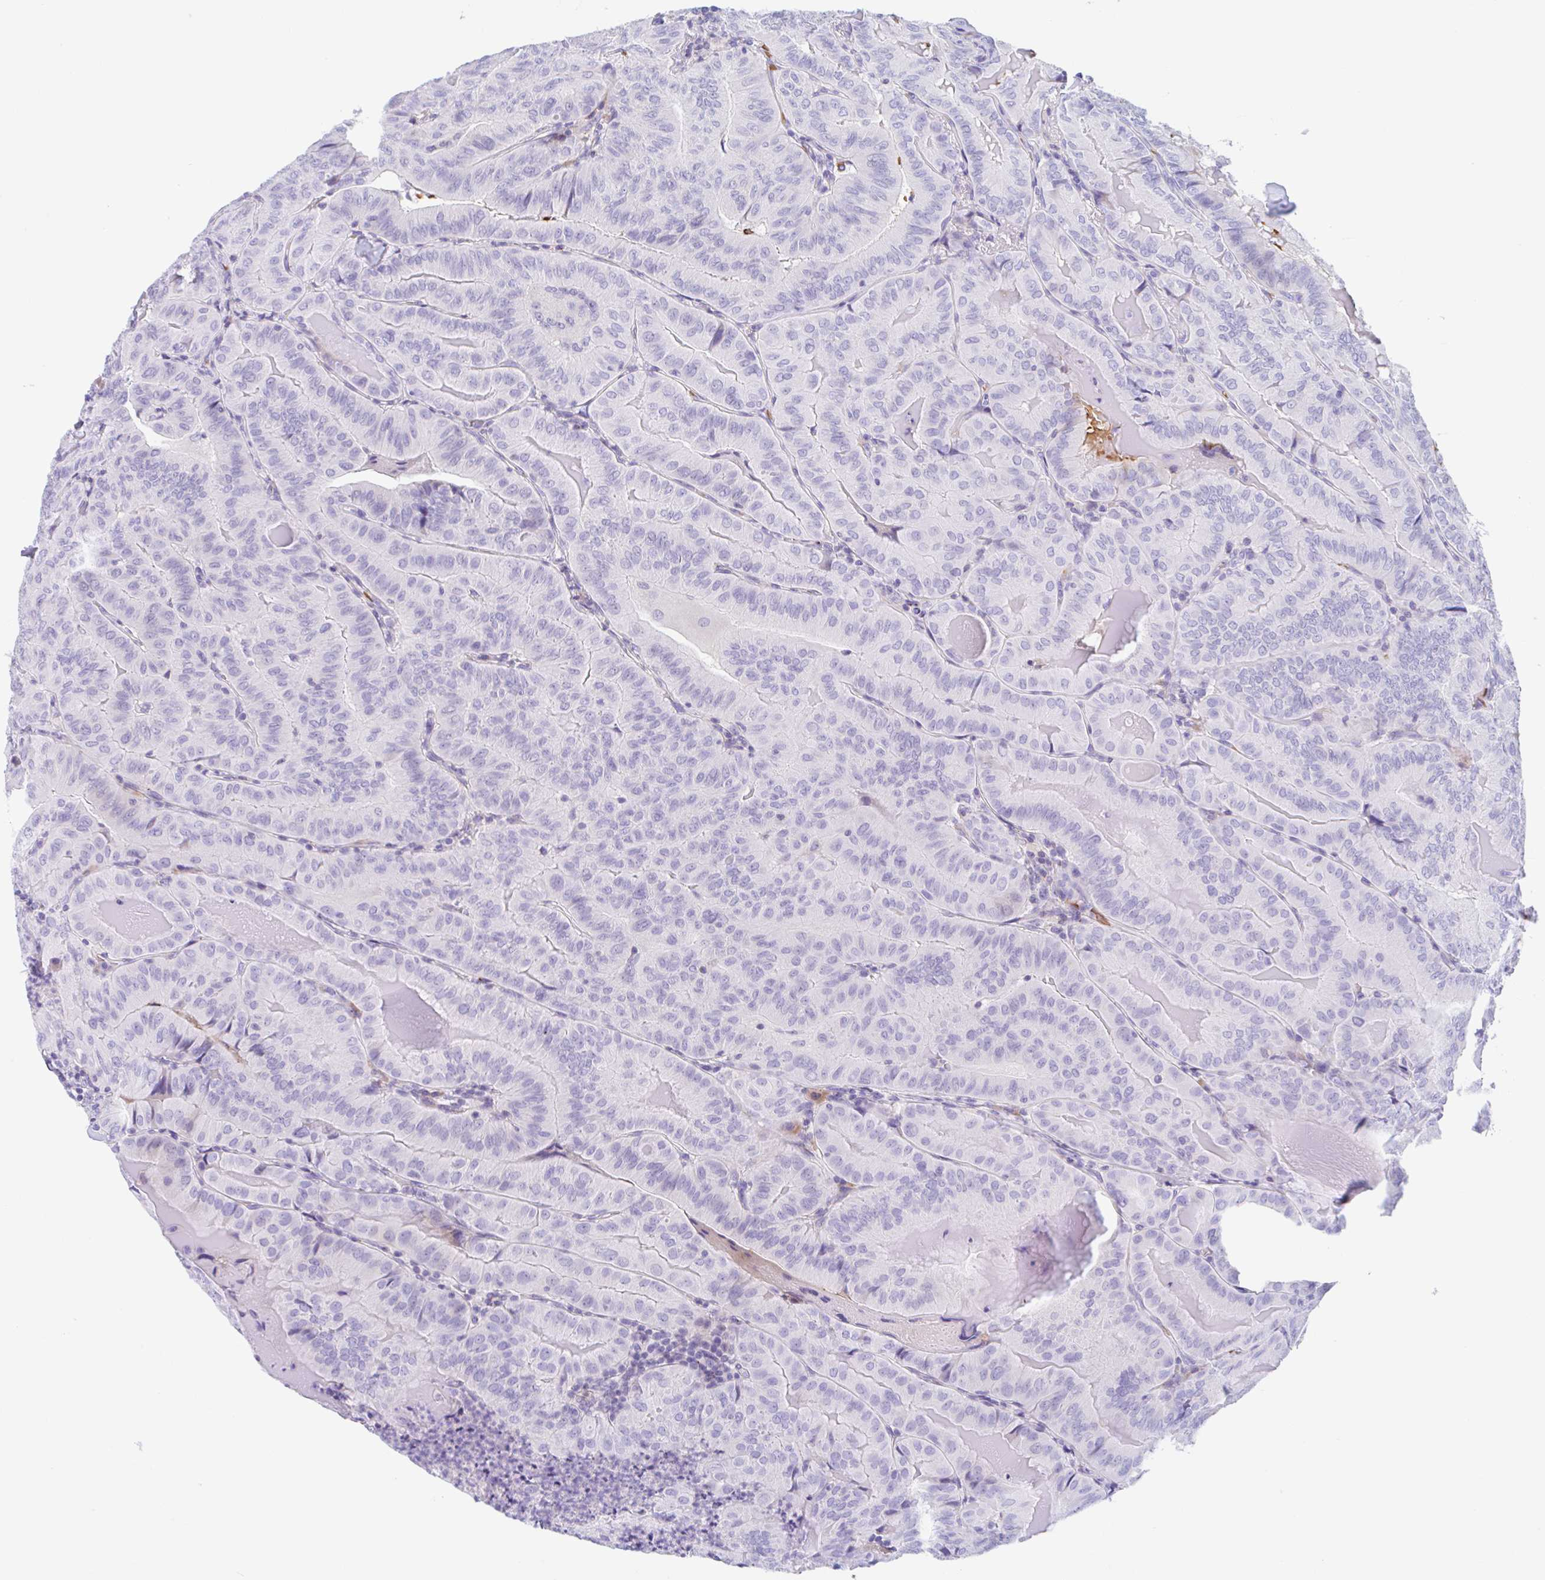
{"staining": {"intensity": "negative", "quantity": "none", "location": "none"}, "tissue": "thyroid cancer", "cell_type": "Tumor cells", "image_type": "cancer", "snomed": [{"axis": "morphology", "description": "Papillary adenocarcinoma, NOS"}, {"axis": "topography", "description": "Thyroid gland"}], "caption": "Tumor cells are negative for protein expression in human papillary adenocarcinoma (thyroid). Nuclei are stained in blue.", "gene": "ANKRD9", "patient": {"sex": "female", "age": 68}}